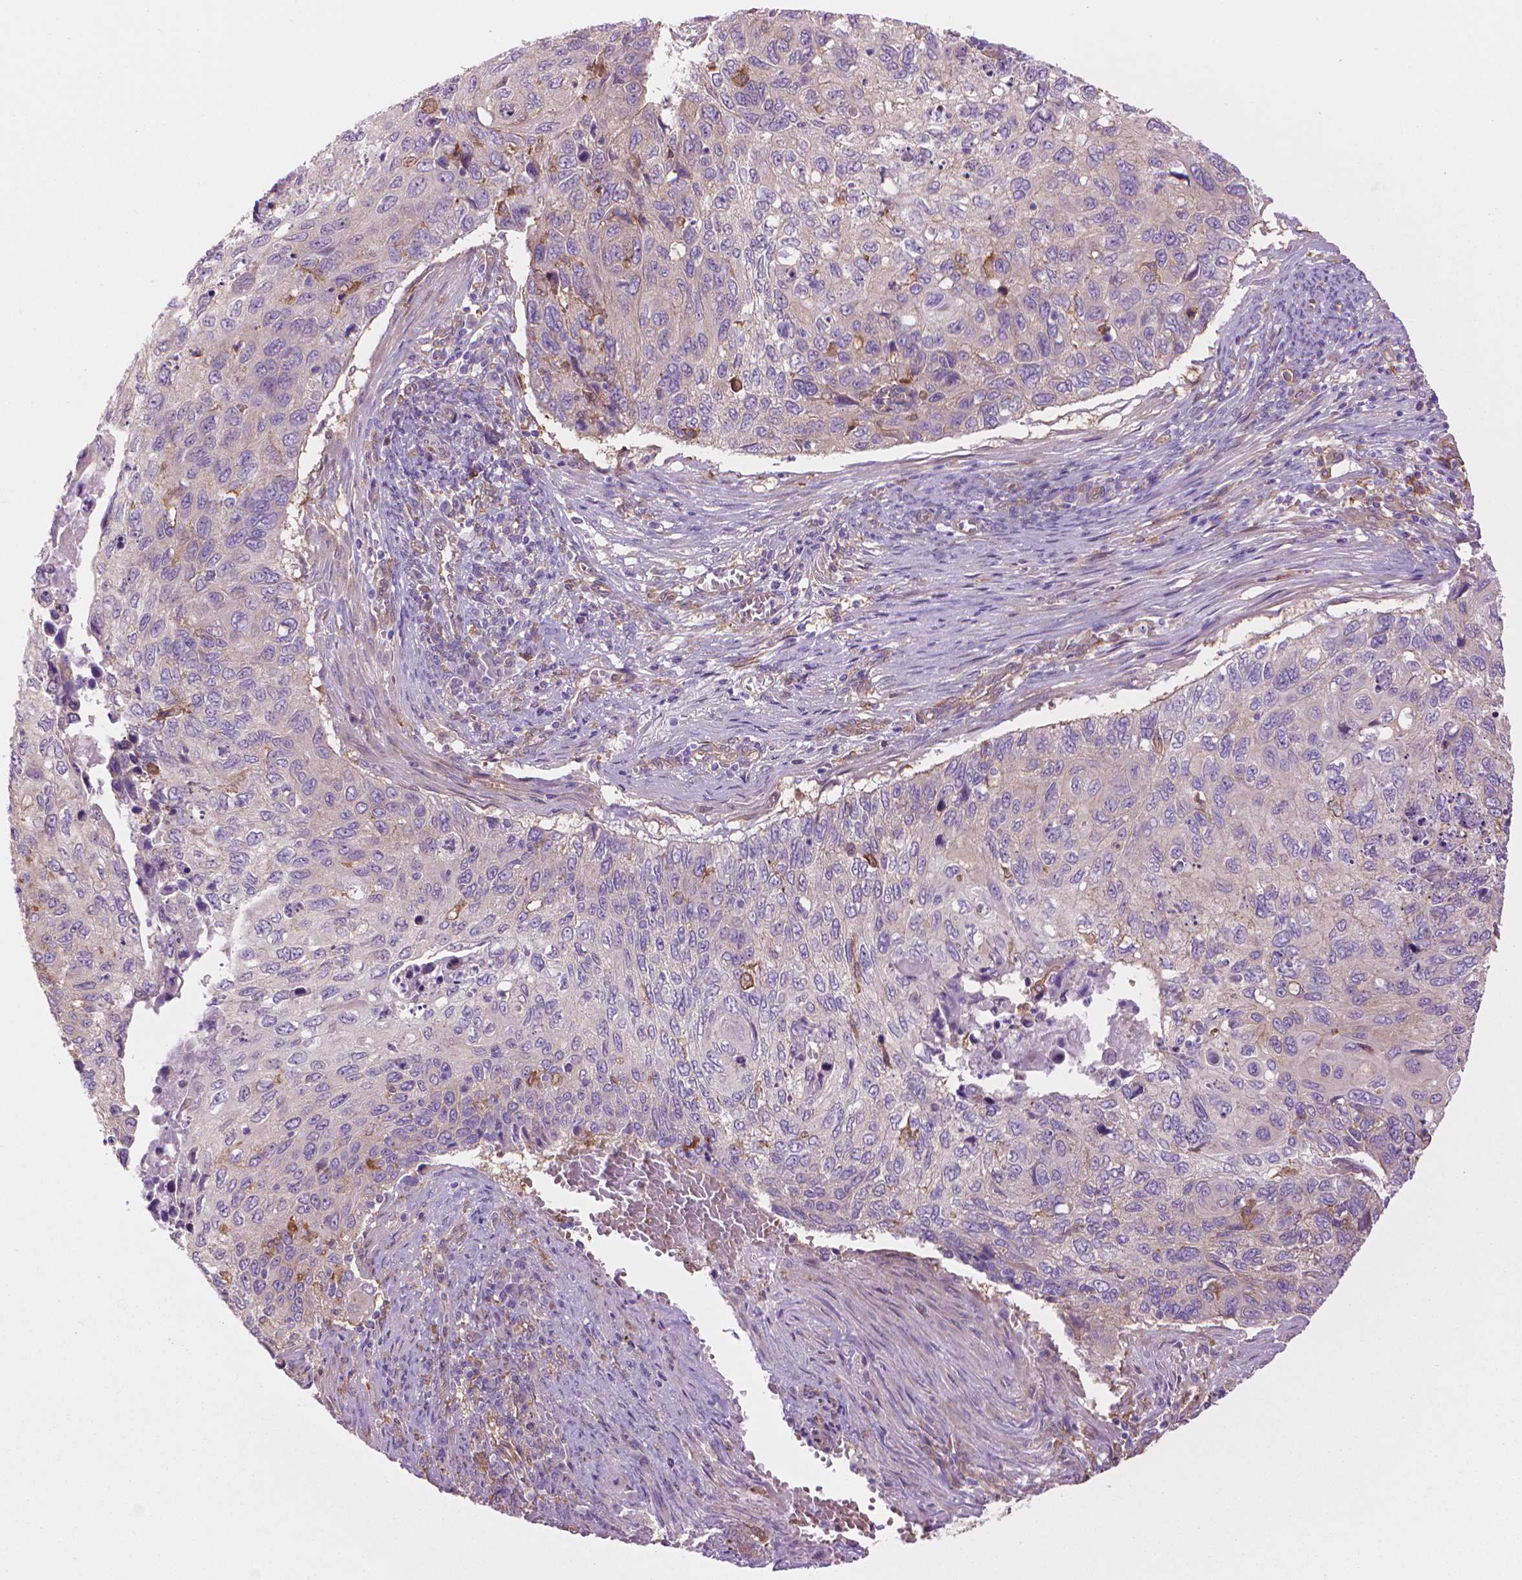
{"staining": {"intensity": "negative", "quantity": "none", "location": "none"}, "tissue": "cervical cancer", "cell_type": "Tumor cells", "image_type": "cancer", "snomed": [{"axis": "morphology", "description": "Squamous cell carcinoma, NOS"}, {"axis": "topography", "description": "Cervix"}], "caption": "IHC histopathology image of neoplastic tissue: human cervical cancer stained with DAB shows no significant protein positivity in tumor cells. (Immunohistochemistry (ihc), brightfield microscopy, high magnification).", "gene": "CORO1B", "patient": {"sex": "female", "age": 70}}